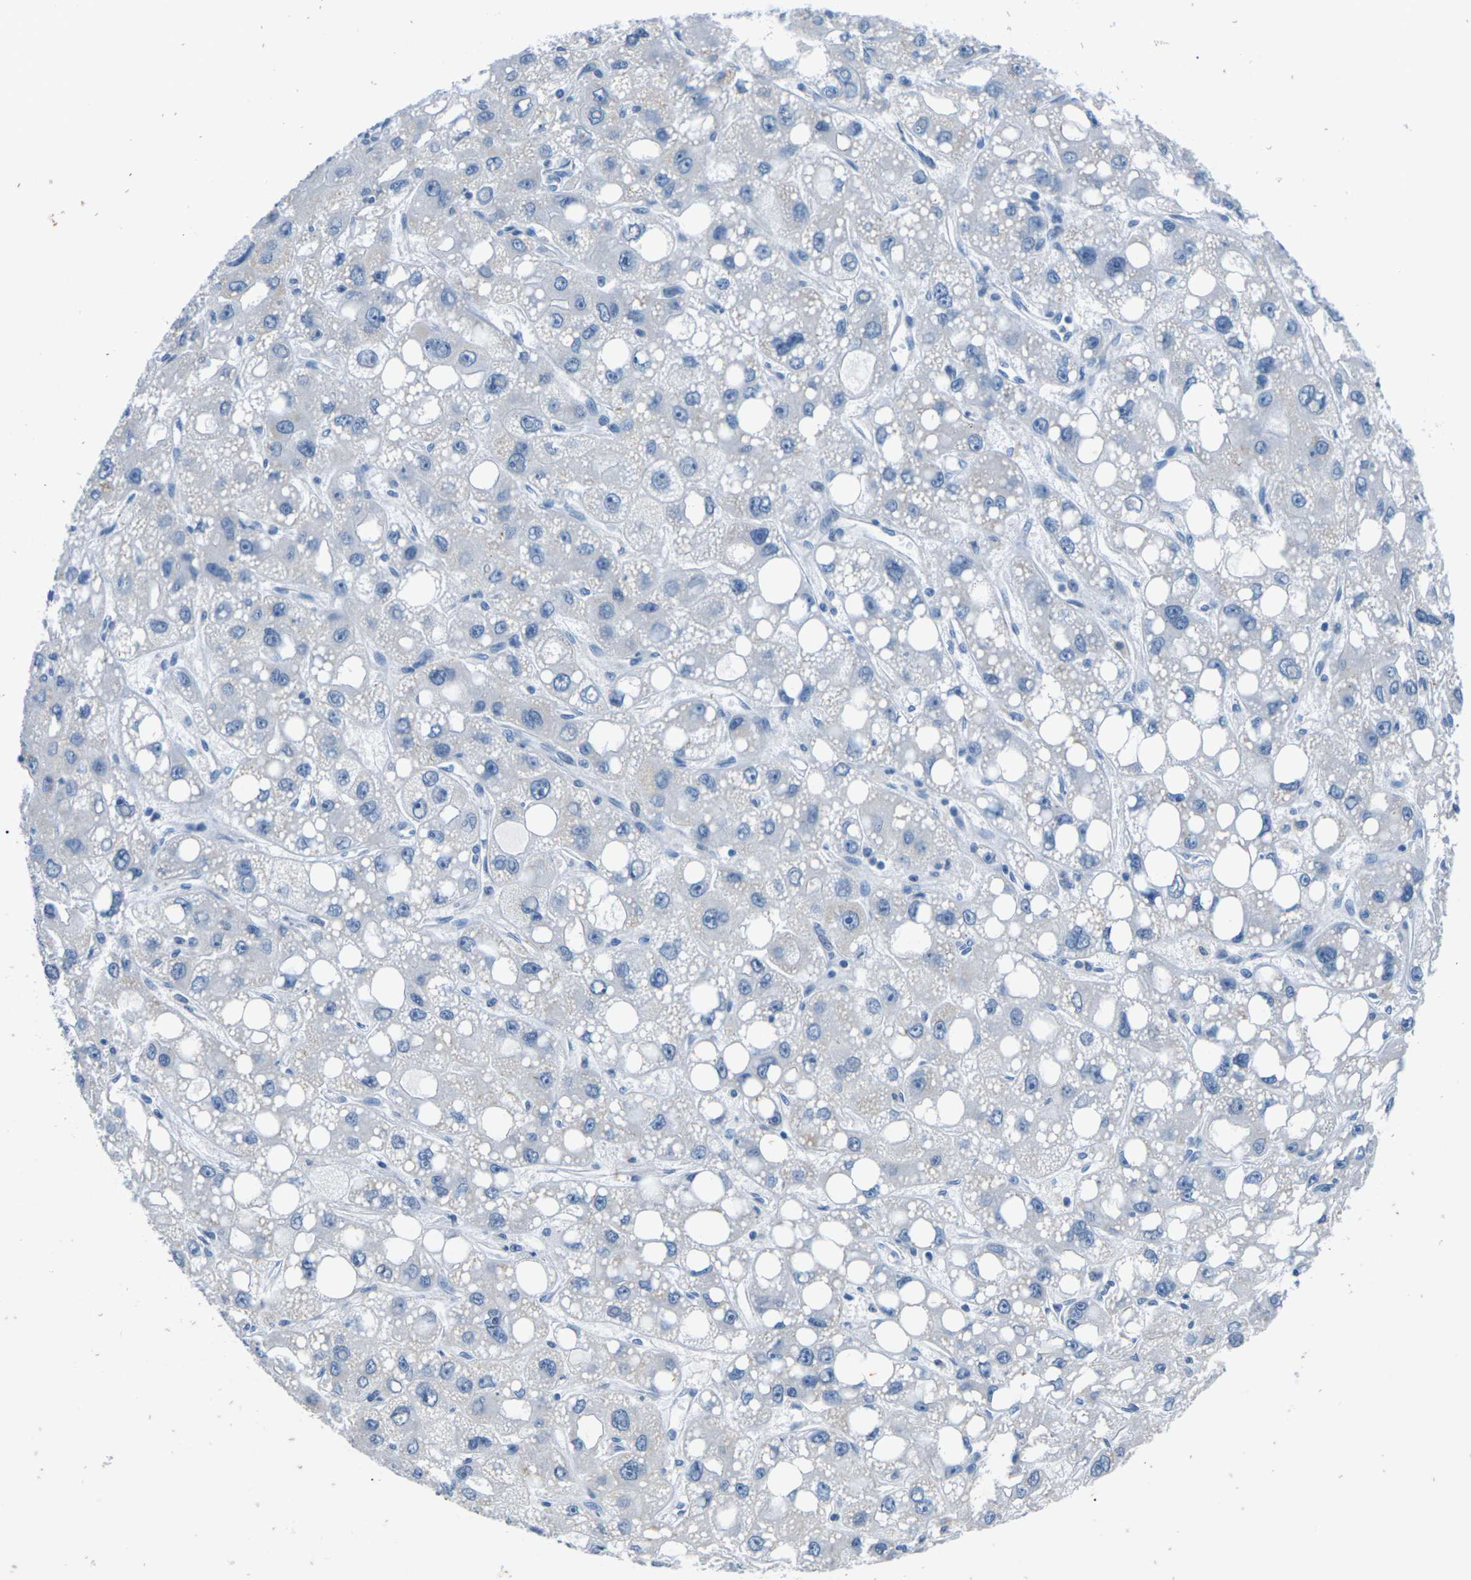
{"staining": {"intensity": "negative", "quantity": "none", "location": "none"}, "tissue": "liver cancer", "cell_type": "Tumor cells", "image_type": "cancer", "snomed": [{"axis": "morphology", "description": "Carcinoma, Hepatocellular, NOS"}, {"axis": "topography", "description": "Liver"}], "caption": "IHC photomicrograph of neoplastic tissue: human hepatocellular carcinoma (liver) stained with DAB (3,3'-diaminobenzidine) demonstrates no significant protein staining in tumor cells.", "gene": "UMOD", "patient": {"sex": "male", "age": 55}}